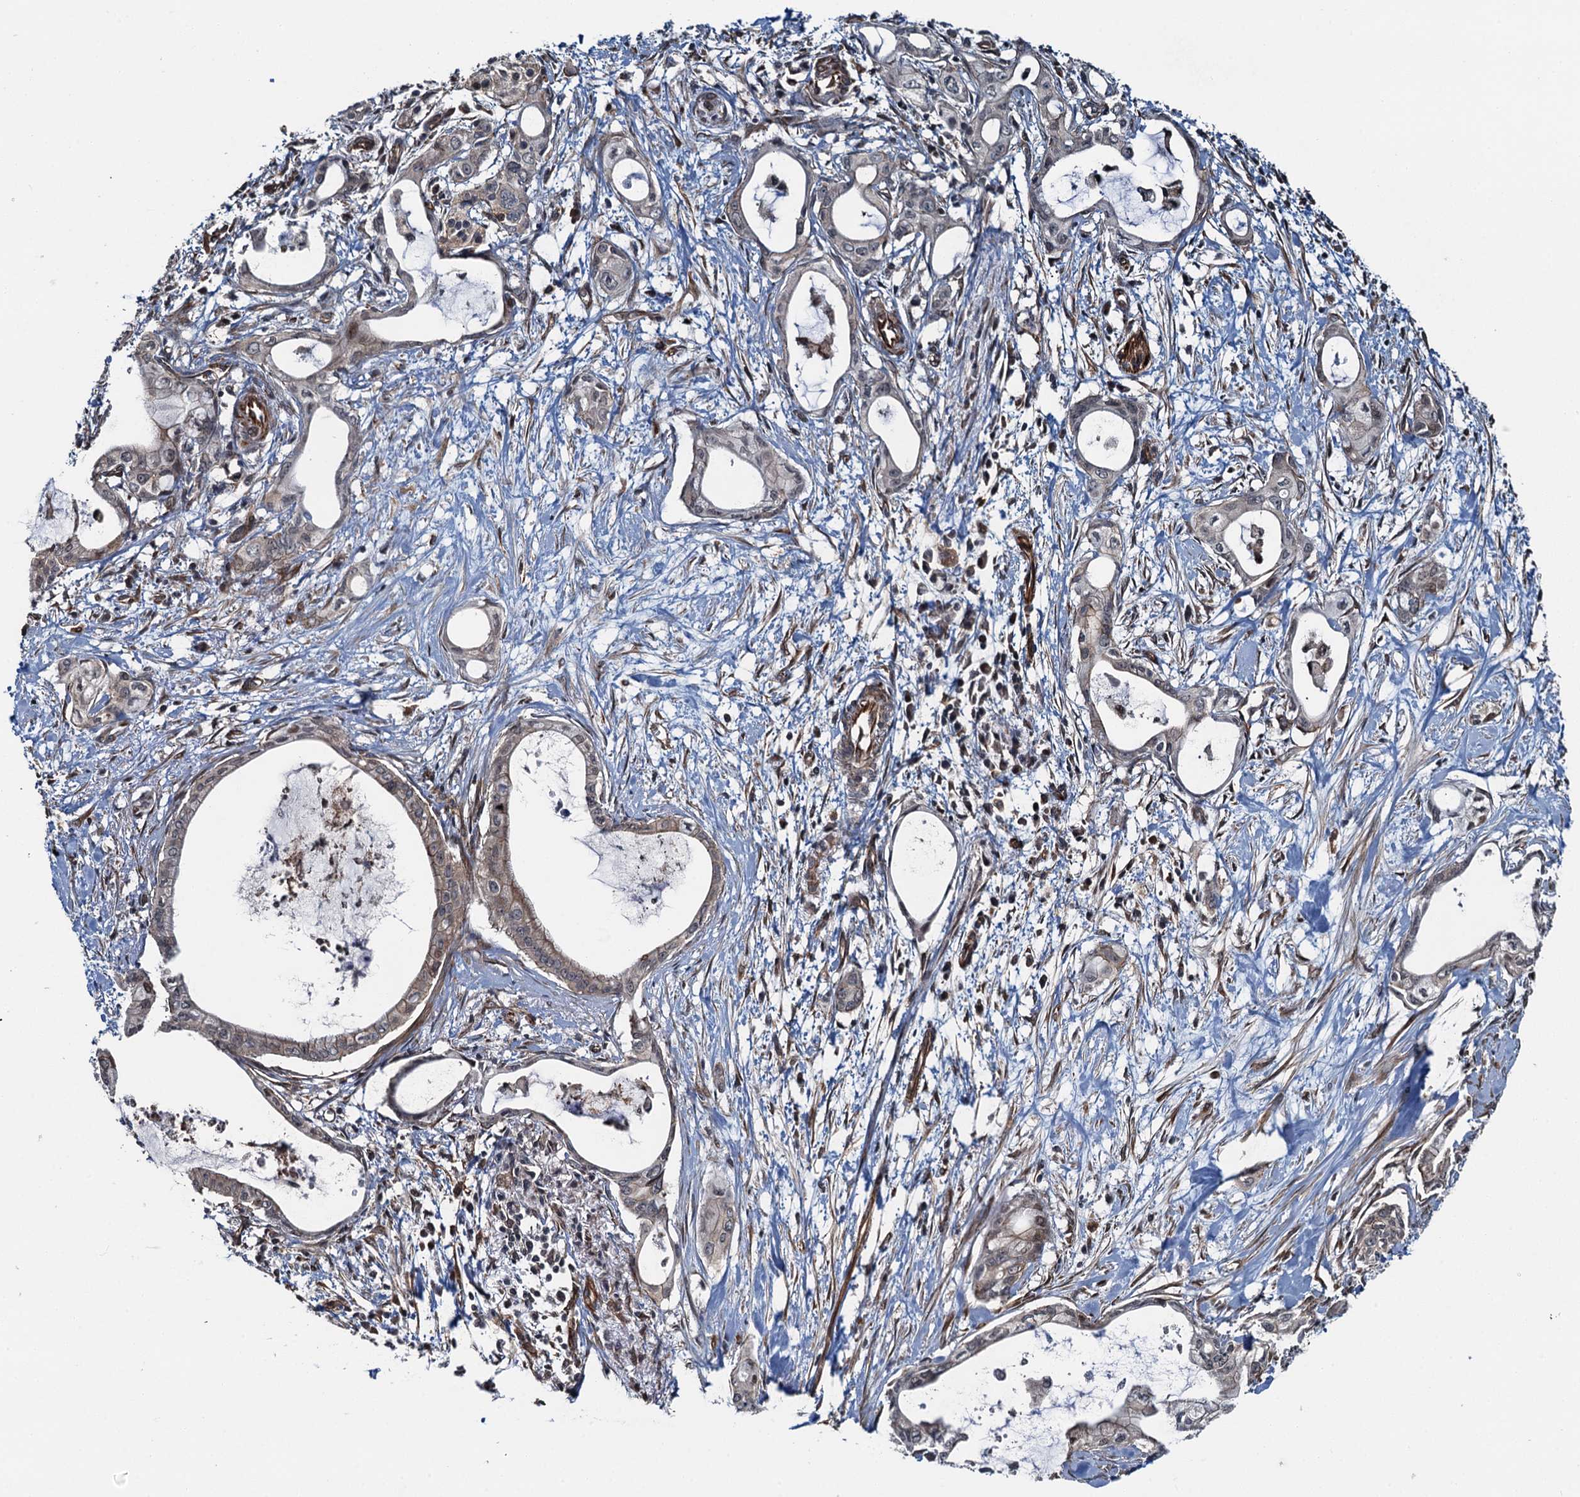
{"staining": {"intensity": "negative", "quantity": "none", "location": "none"}, "tissue": "pancreatic cancer", "cell_type": "Tumor cells", "image_type": "cancer", "snomed": [{"axis": "morphology", "description": "Adenocarcinoma, NOS"}, {"axis": "topography", "description": "Pancreas"}], "caption": "Immunohistochemistry (IHC) micrograph of neoplastic tissue: human pancreatic cancer (adenocarcinoma) stained with DAB (3,3'-diaminobenzidine) exhibits no significant protein staining in tumor cells.", "gene": "WHAMM", "patient": {"sex": "male", "age": 72}}